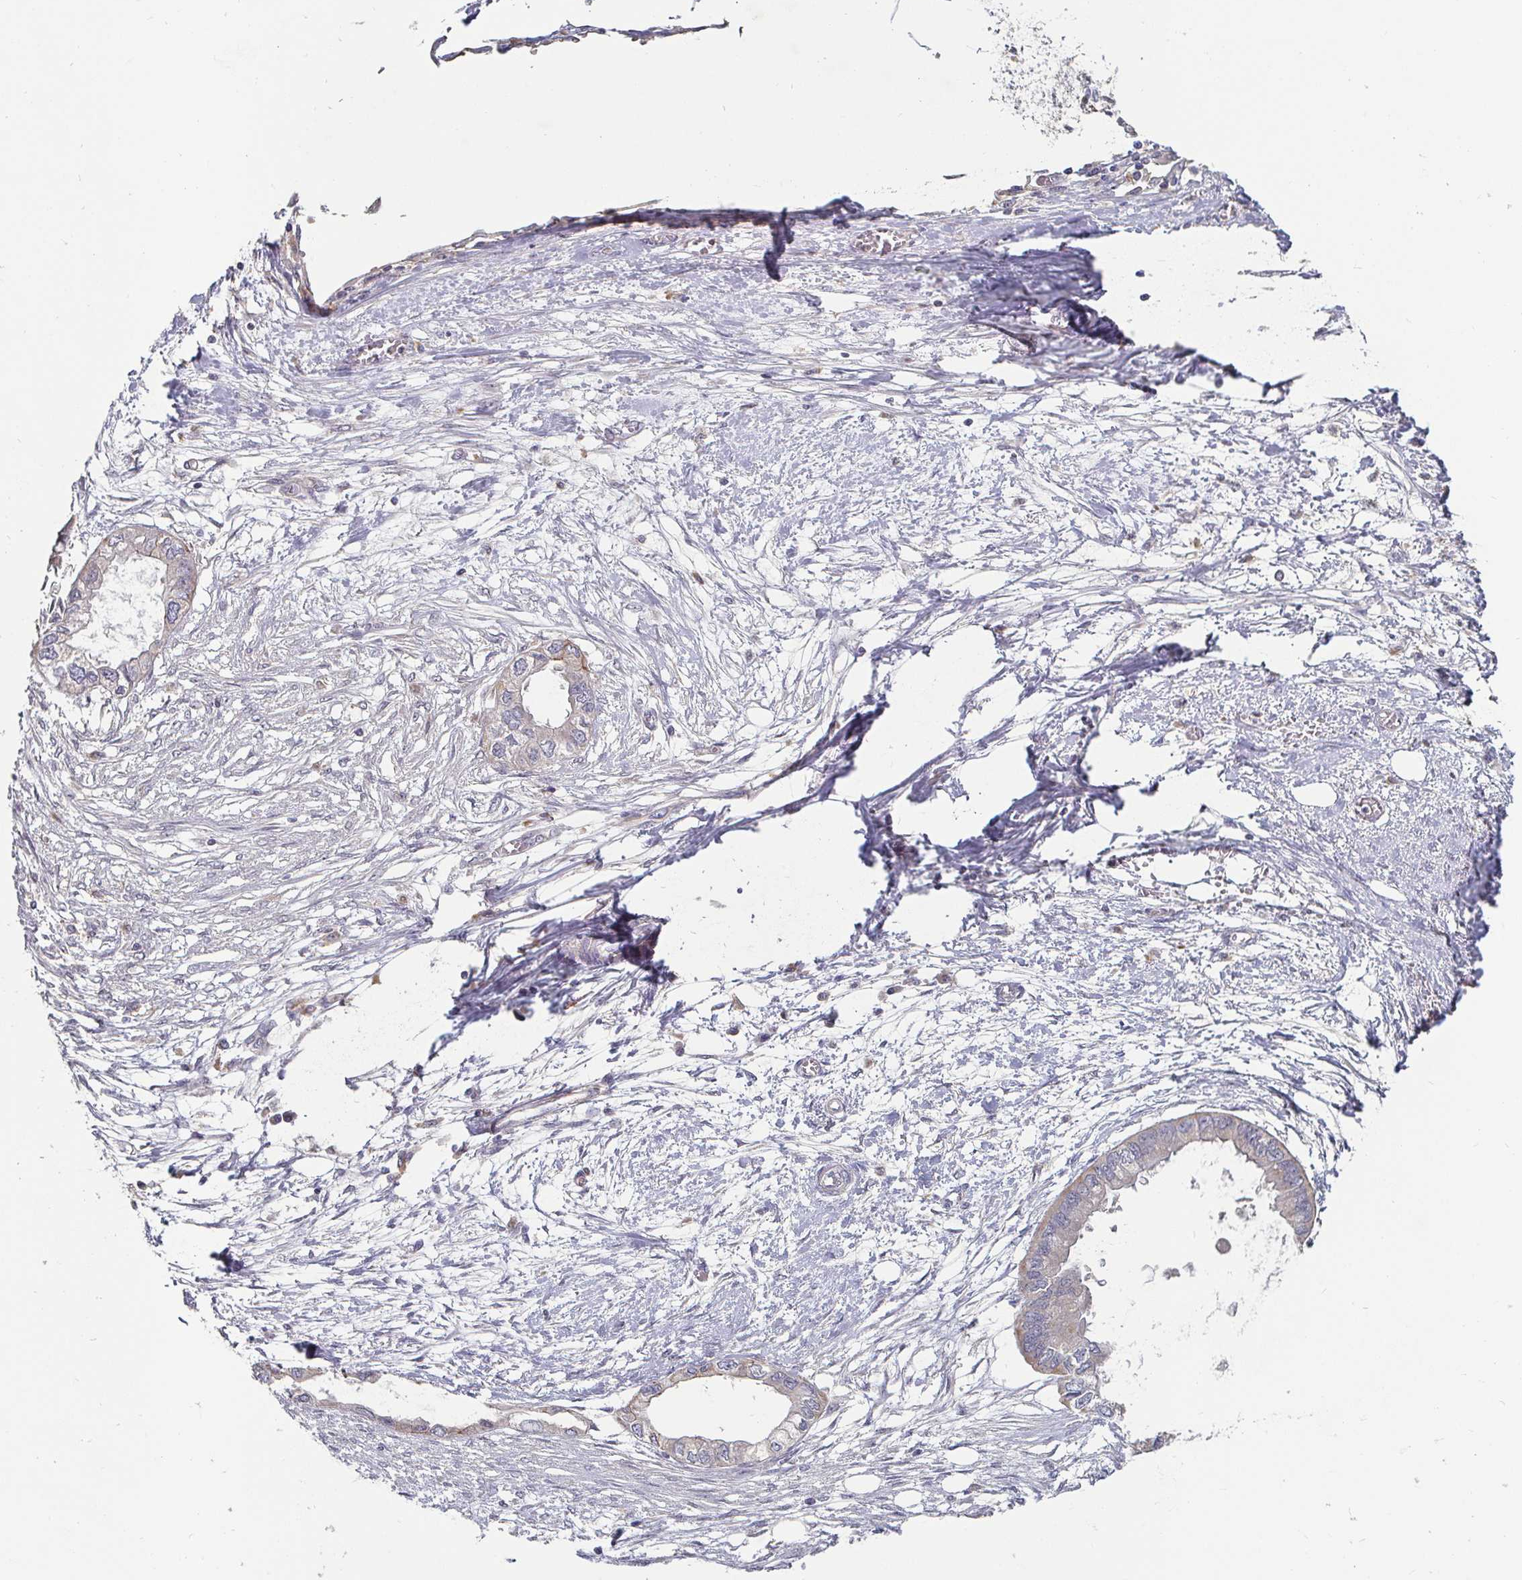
{"staining": {"intensity": "negative", "quantity": "none", "location": "none"}, "tissue": "endometrial cancer", "cell_type": "Tumor cells", "image_type": "cancer", "snomed": [{"axis": "morphology", "description": "Adenocarcinoma, NOS"}, {"axis": "morphology", "description": "Adenocarcinoma, metastatic, NOS"}, {"axis": "topography", "description": "Adipose tissue"}, {"axis": "topography", "description": "Endometrium"}], "caption": "Immunohistochemical staining of metastatic adenocarcinoma (endometrial) reveals no significant positivity in tumor cells. Nuclei are stained in blue.", "gene": "CDH18", "patient": {"sex": "female", "age": 67}}